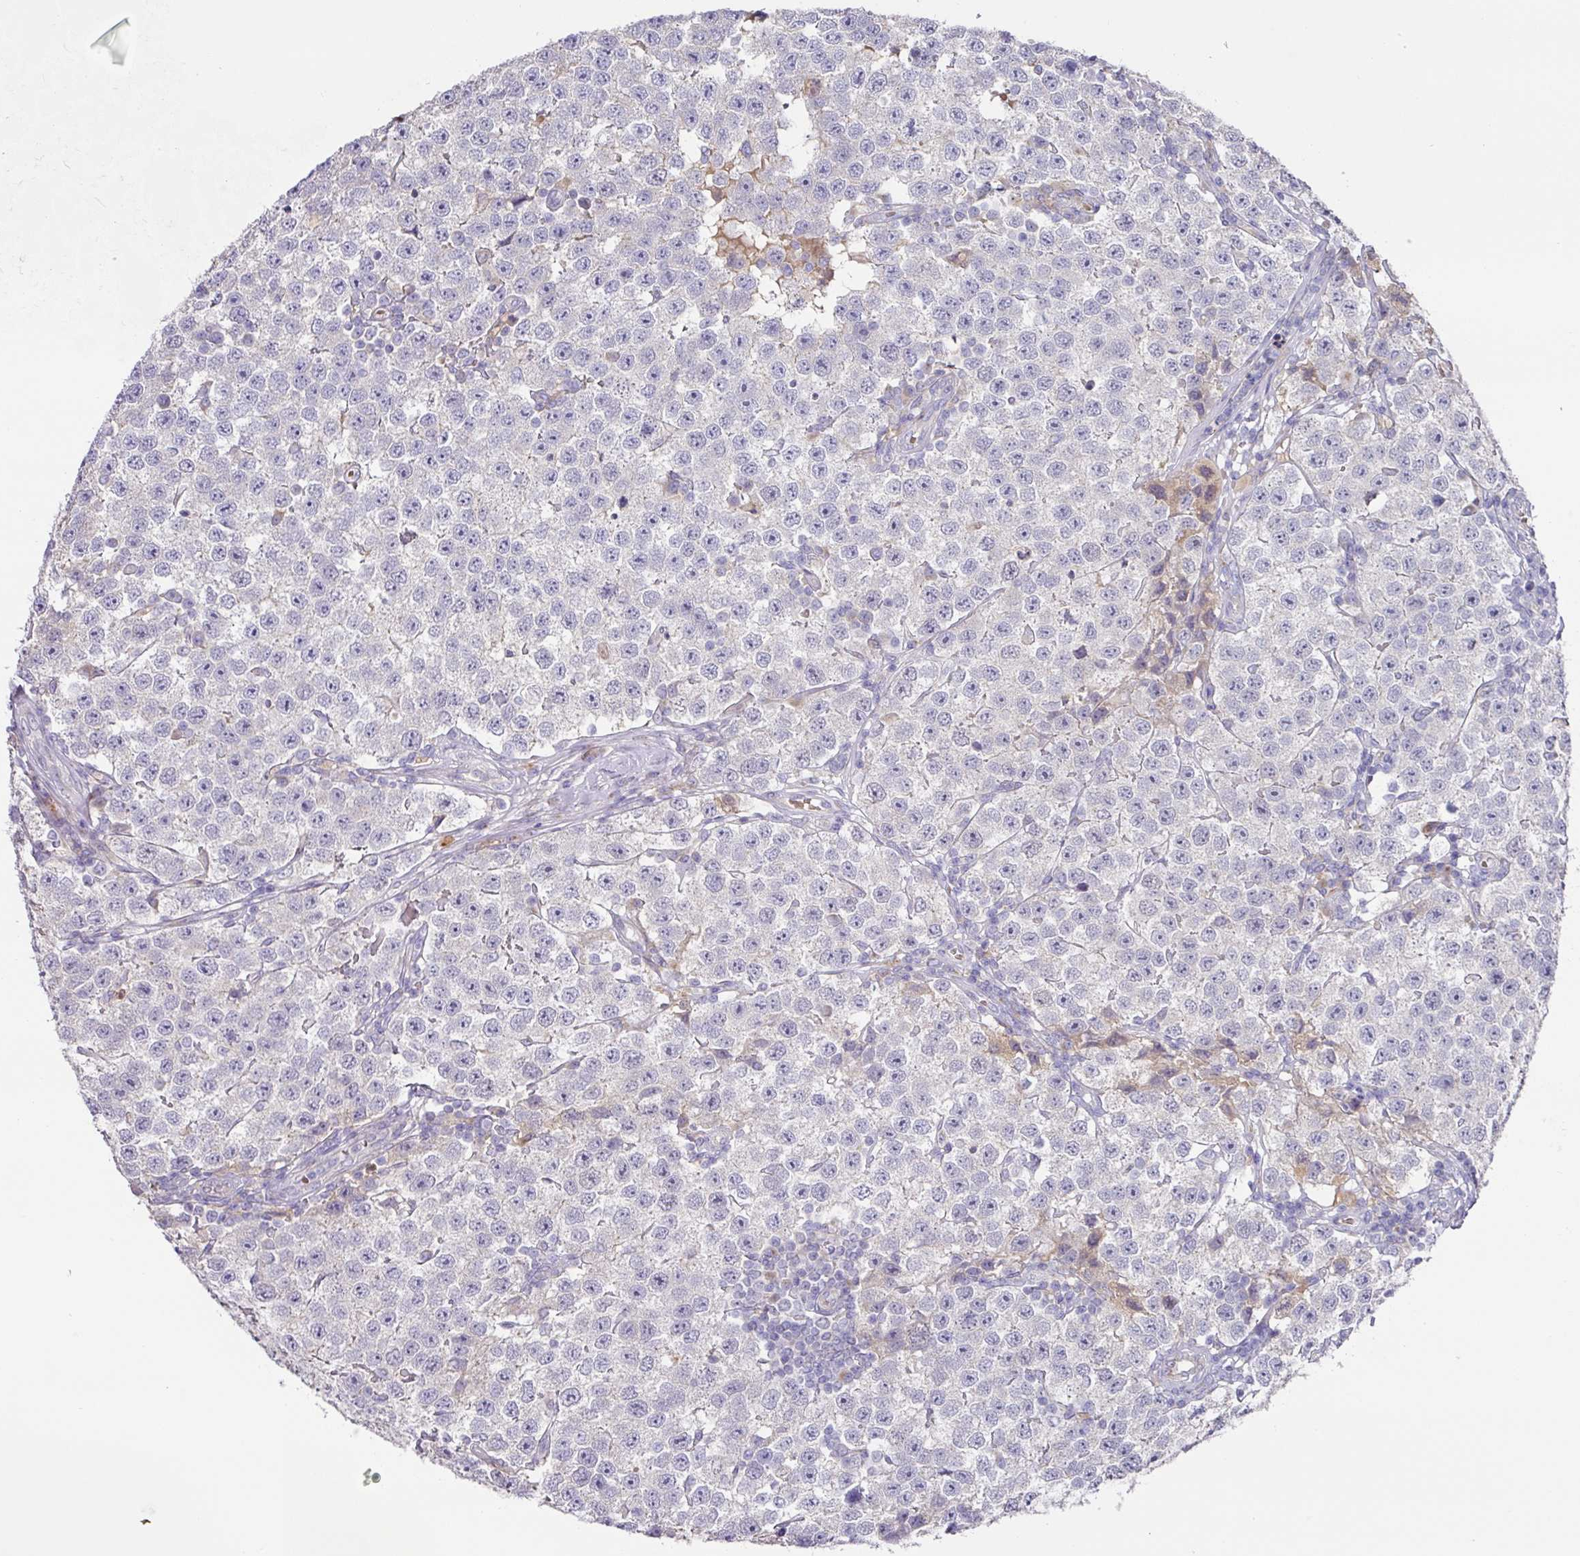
{"staining": {"intensity": "negative", "quantity": "none", "location": "none"}, "tissue": "testis cancer", "cell_type": "Tumor cells", "image_type": "cancer", "snomed": [{"axis": "morphology", "description": "Seminoma, NOS"}, {"axis": "topography", "description": "Testis"}], "caption": "Immunohistochemistry (IHC) image of neoplastic tissue: human testis cancer (seminoma) stained with DAB reveals no significant protein staining in tumor cells.", "gene": "TARM1", "patient": {"sex": "male", "age": 34}}